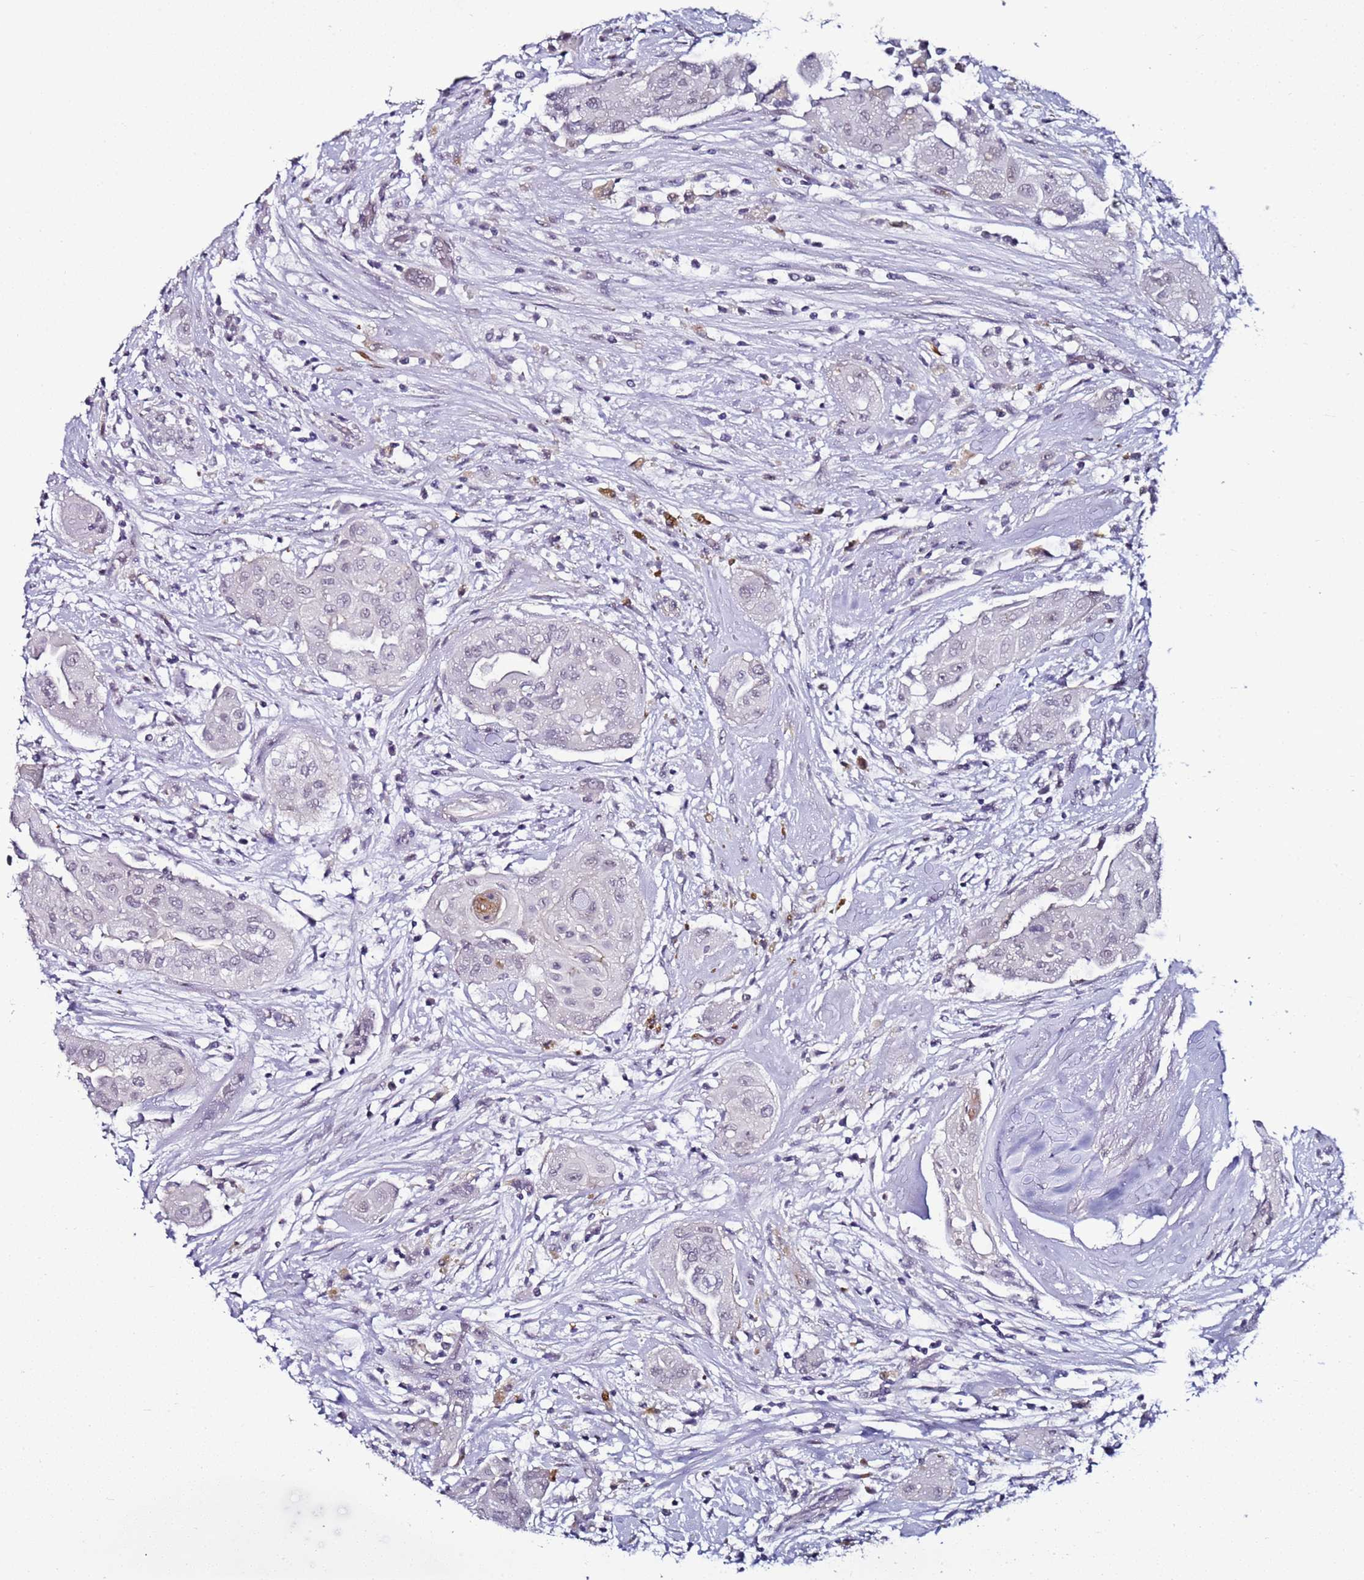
{"staining": {"intensity": "negative", "quantity": "none", "location": "none"}, "tissue": "thyroid cancer", "cell_type": "Tumor cells", "image_type": "cancer", "snomed": [{"axis": "morphology", "description": "Papillary adenocarcinoma, NOS"}, {"axis": "topography", "description": "Thyroid gland"}], "caption": "A histopathology image of human thyroid papillary adenocarcinoma is negative for staining in tumor cells. Nuclei are stained in blue.", "gene": "PSMA7", "patient": {"sex": "female", "age": 59}}